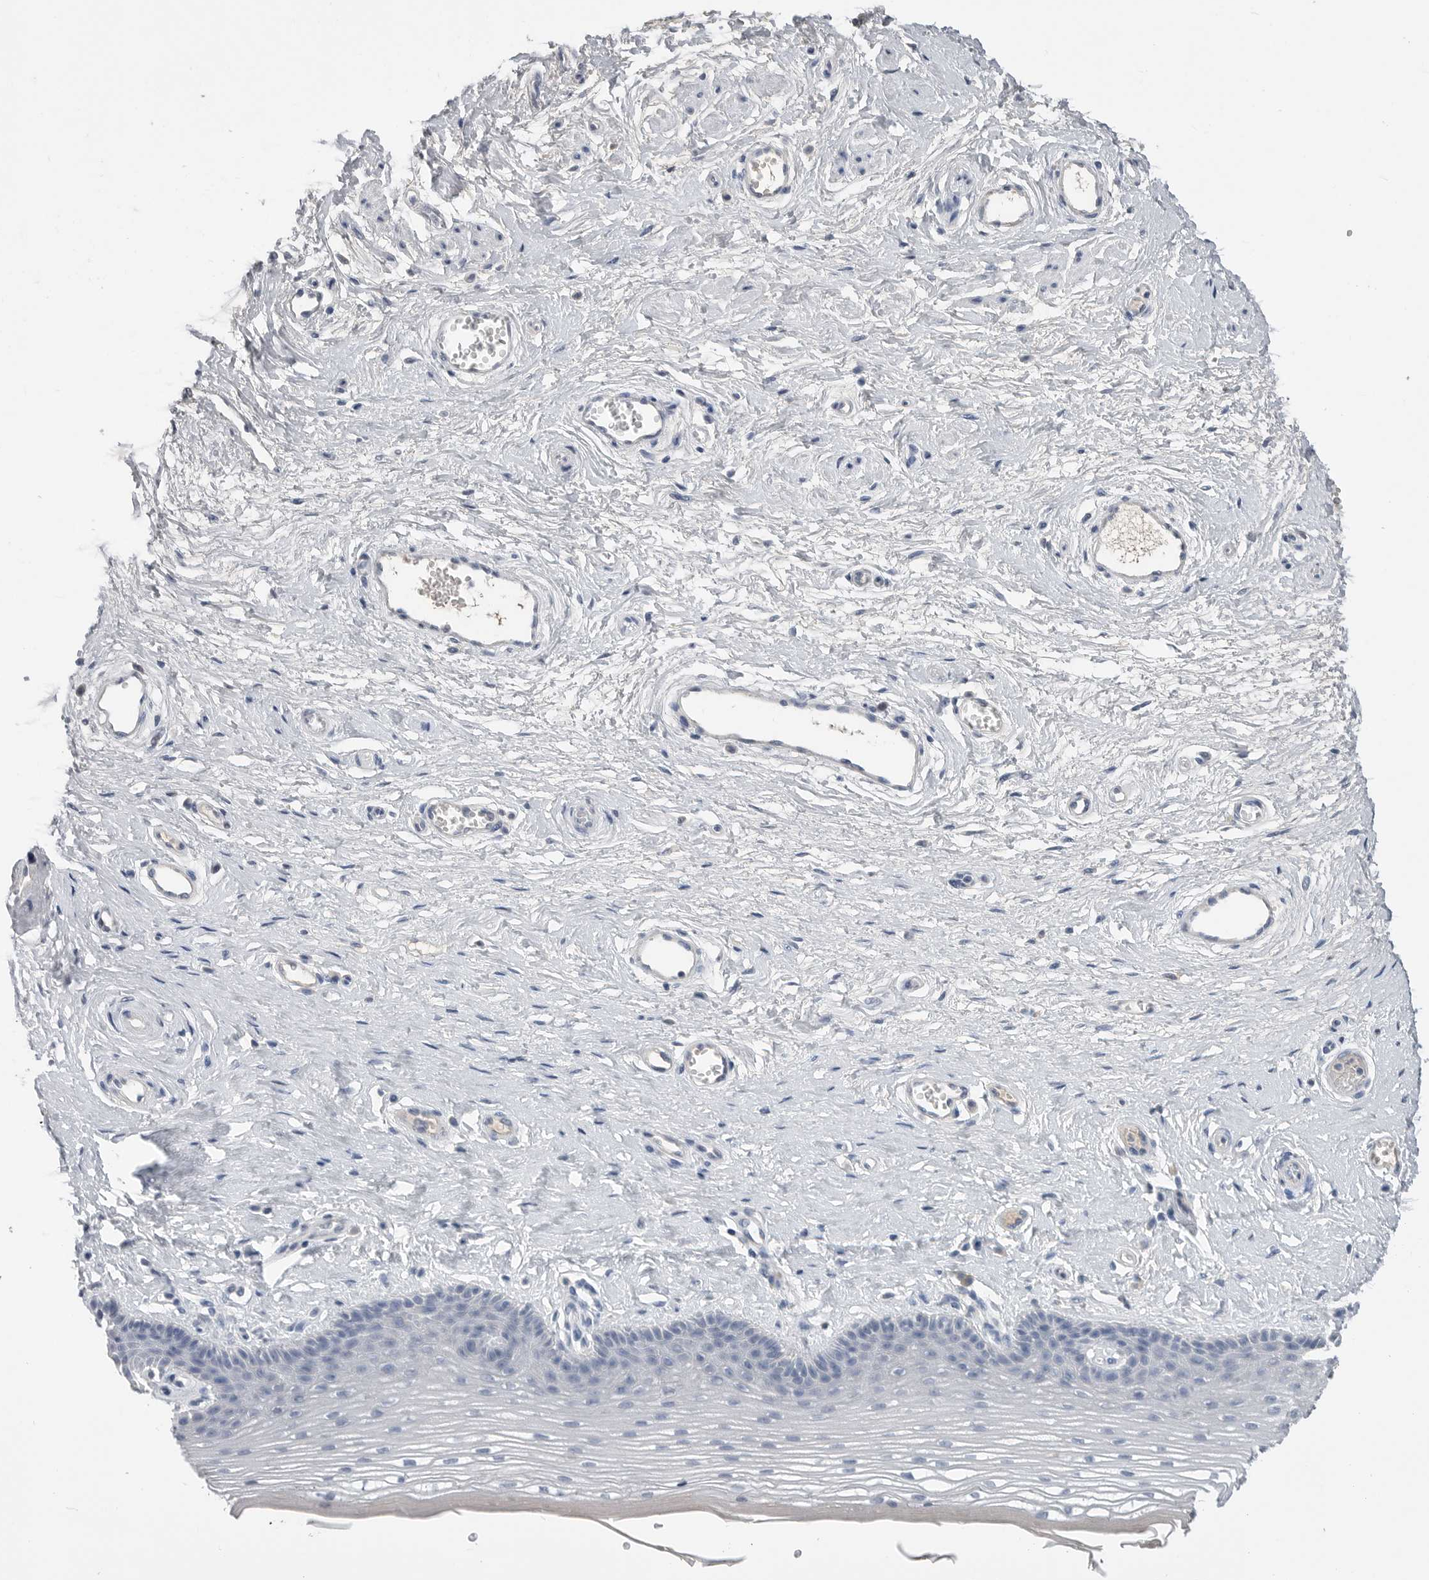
{"staining": {"intensity": "negative", "quantity": "none", "location": "none"}, "tissue": "vagina", "cell_type": "Squamous epithelial cells", "image_type": "normal", "snomed": [{"axis": "morphology", "description": "Normal tissue, NOS"}, {"axis": "topography", "description": "Vagina"}], "caption": "This histopathology image is of normal vagina stained with immunohistochemistry (IHC) to label a protein in brown with the nuclei are counter-stained blue. There is no staining in squamous epithelial cells.", "gene": "FABP6", "patient": {"sex": "female", "age": 46}}